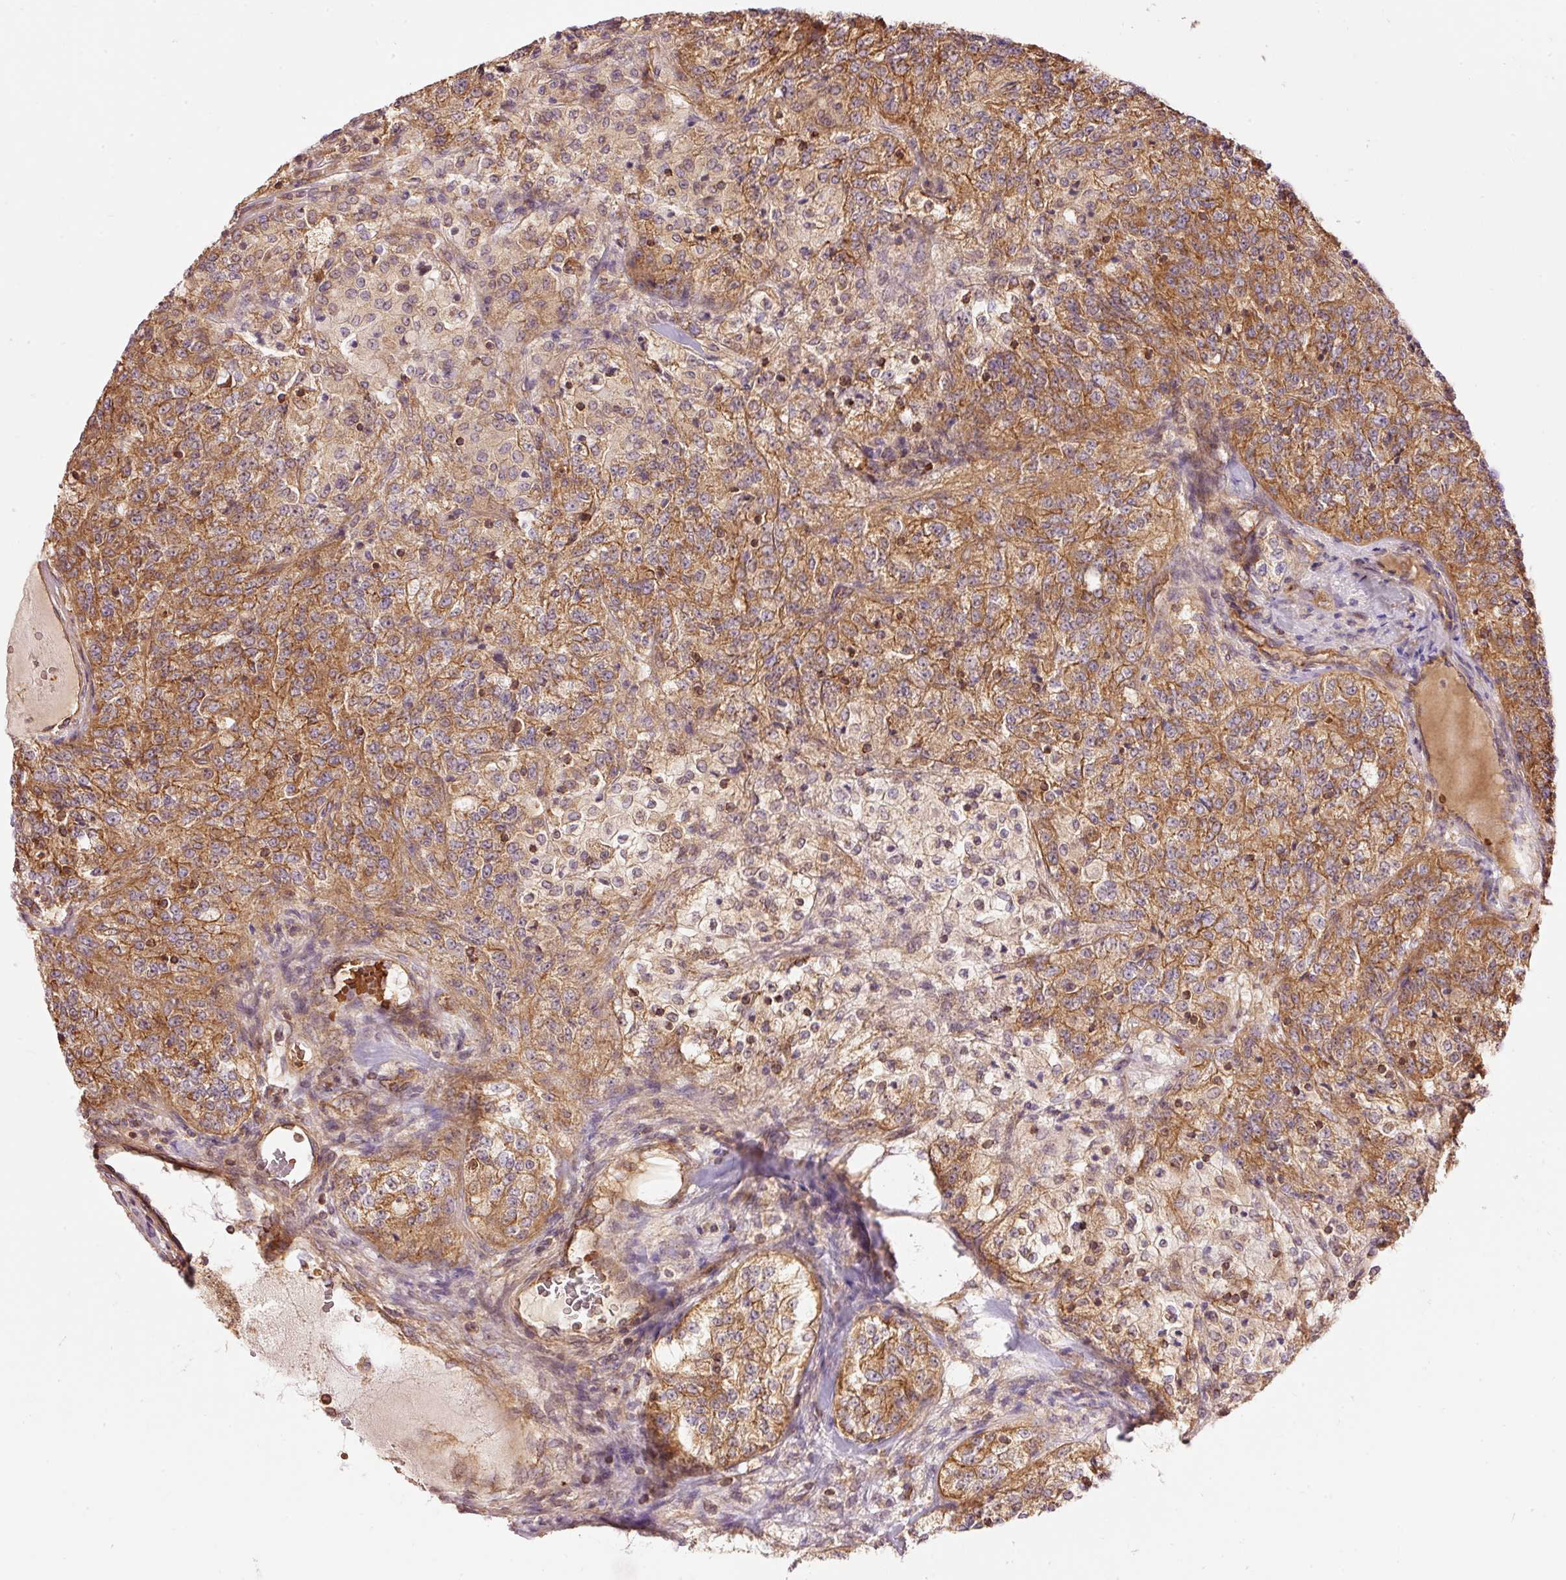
{"staining": {"intensity": "moderate", "quantity": ">75%", "location": "cytoplasmic/membranous"}, "tissue": "renal cancer", "cell_type": "Tumor cells", "image_type": "cancer", "snomed": [{"axis": "morphology", "description": "Adenocarcinoma, NOS"}, {"axis": "topography", "description": "Kidney"}], "caption": "Renal cancer (adenocarcinoma) stained with a protein marker reveals moderate staining in tumor cells.", "gene": "ADCY4", "patient": {"sex": "female", "age": 63}}